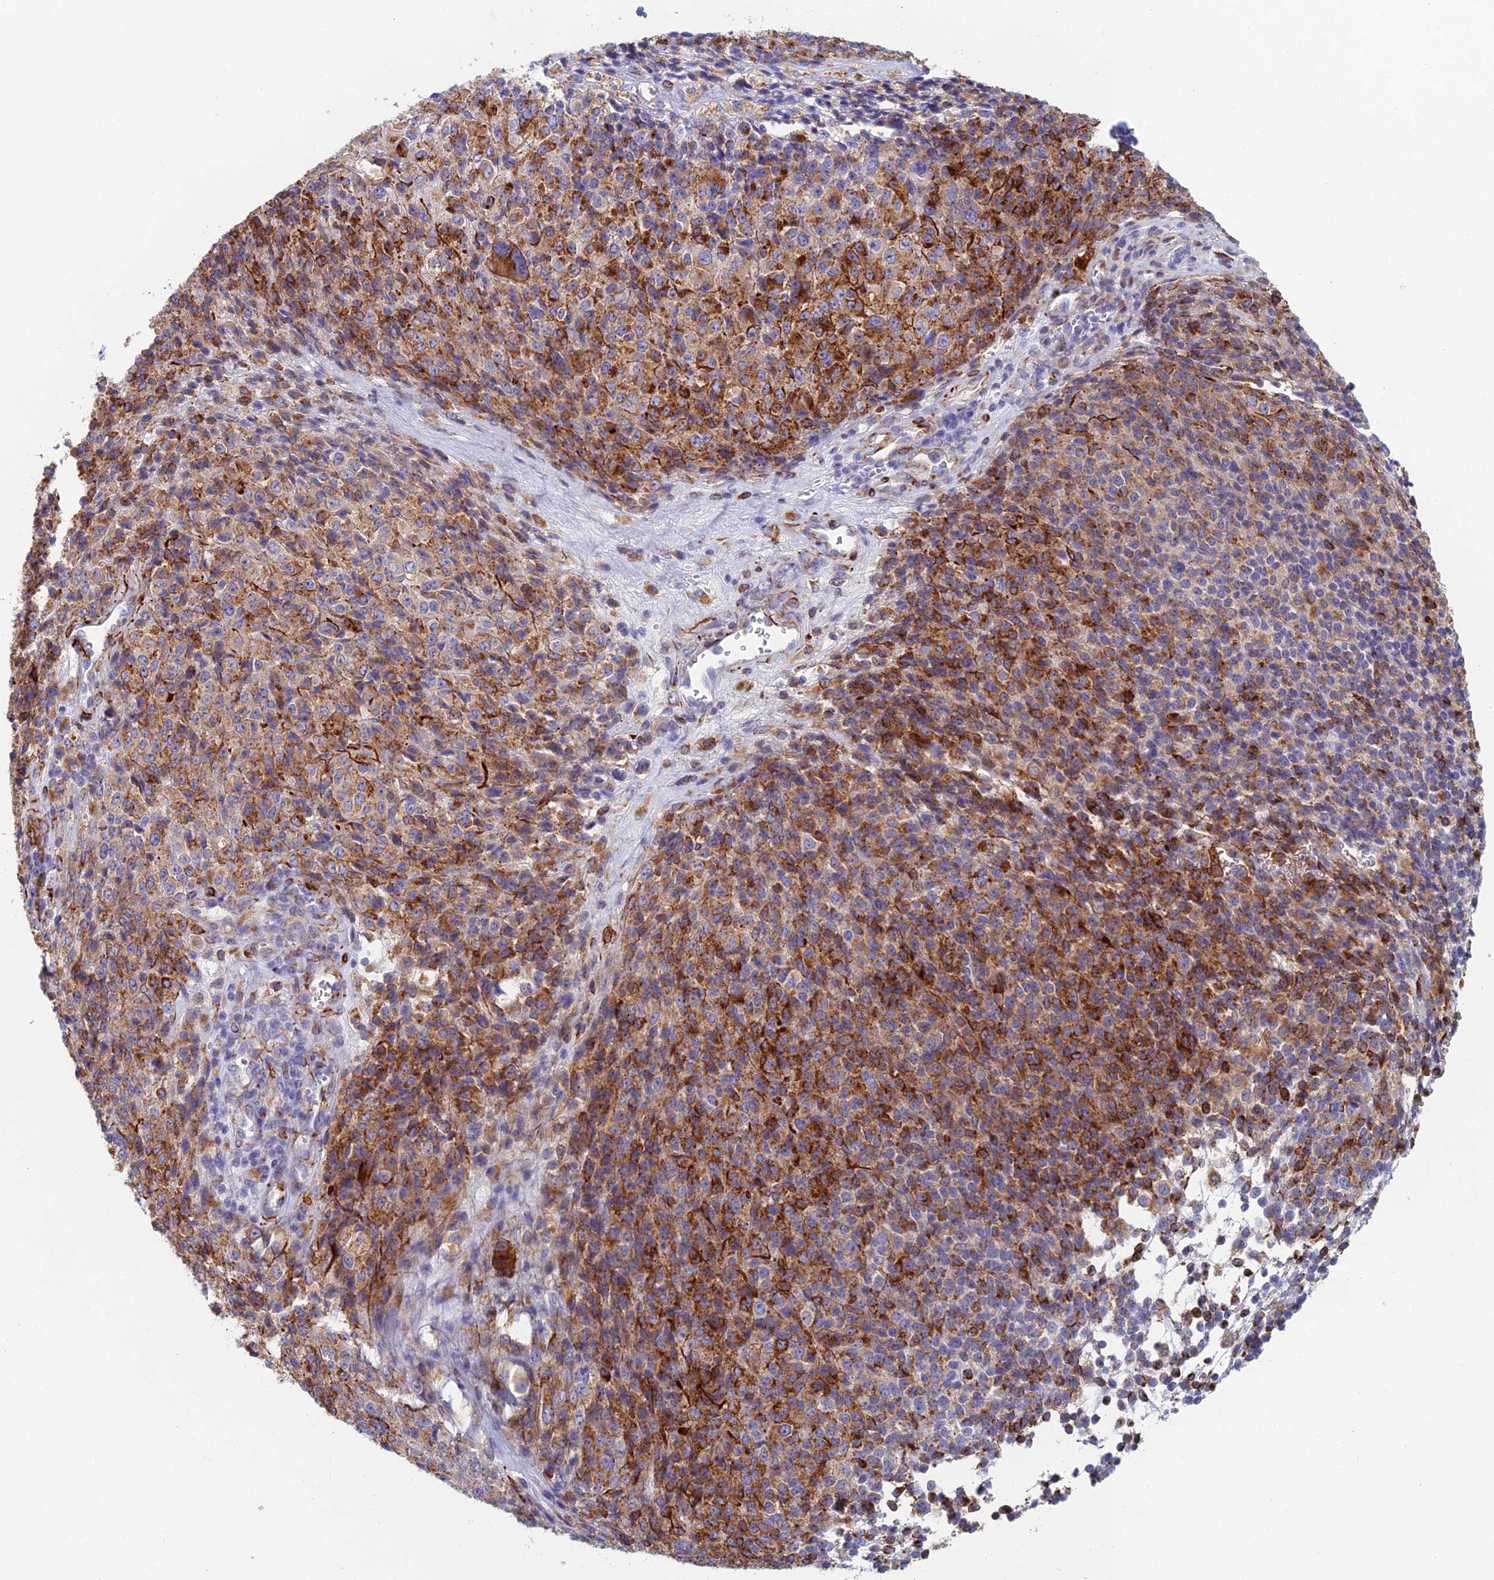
{"staining": {"intensity": "moderate", "quantity": ">75%", "location": "cytoplasmic/membranous"}, "tissue": "melanoma", "cell_type": "Tumor cells", "image_type": "cancer", "snomed": [{"axis": "morphology", "description": "Malignant melanoma, Metastatic site"}, {"axis": "topography", "description": "Brain"}], "caption": "Tumor cells show medium levels of moderate cytoplasmic/membranous staining in approximately >75% of cells in human malignant melanoma (metastatic site).", "gene": "FERD3L", "patient": {"sex": "female", "age": 56}}